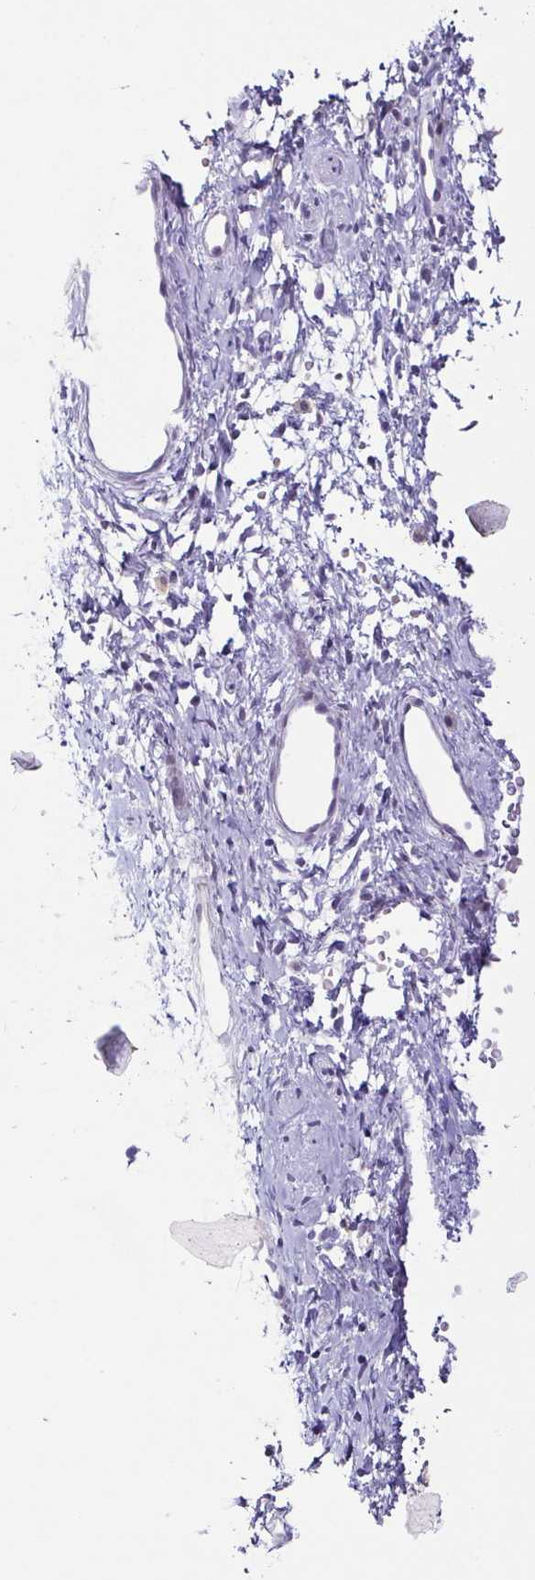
{"staining": {"intensity": "negative", "quantity": "none", "location": "none"}, "tissue": "cervix", "cell_type": "Glandular cells", "image_type": "normal", "snomed": [{"axis": "morphology", "description": "Normal tissue, NOS"}, {"axis": "topography", "description": "Cervix"}], "caption": "DAB (3,3'-diaminobenzidine) immunohistochemical staining of normal human cervix reveals no significant staining in glandular cells. (DAB IHC visualized using brightfield microscopy, high magnification).", "gene": "TP73", "patient": {"sex": "female", "age": 36}}